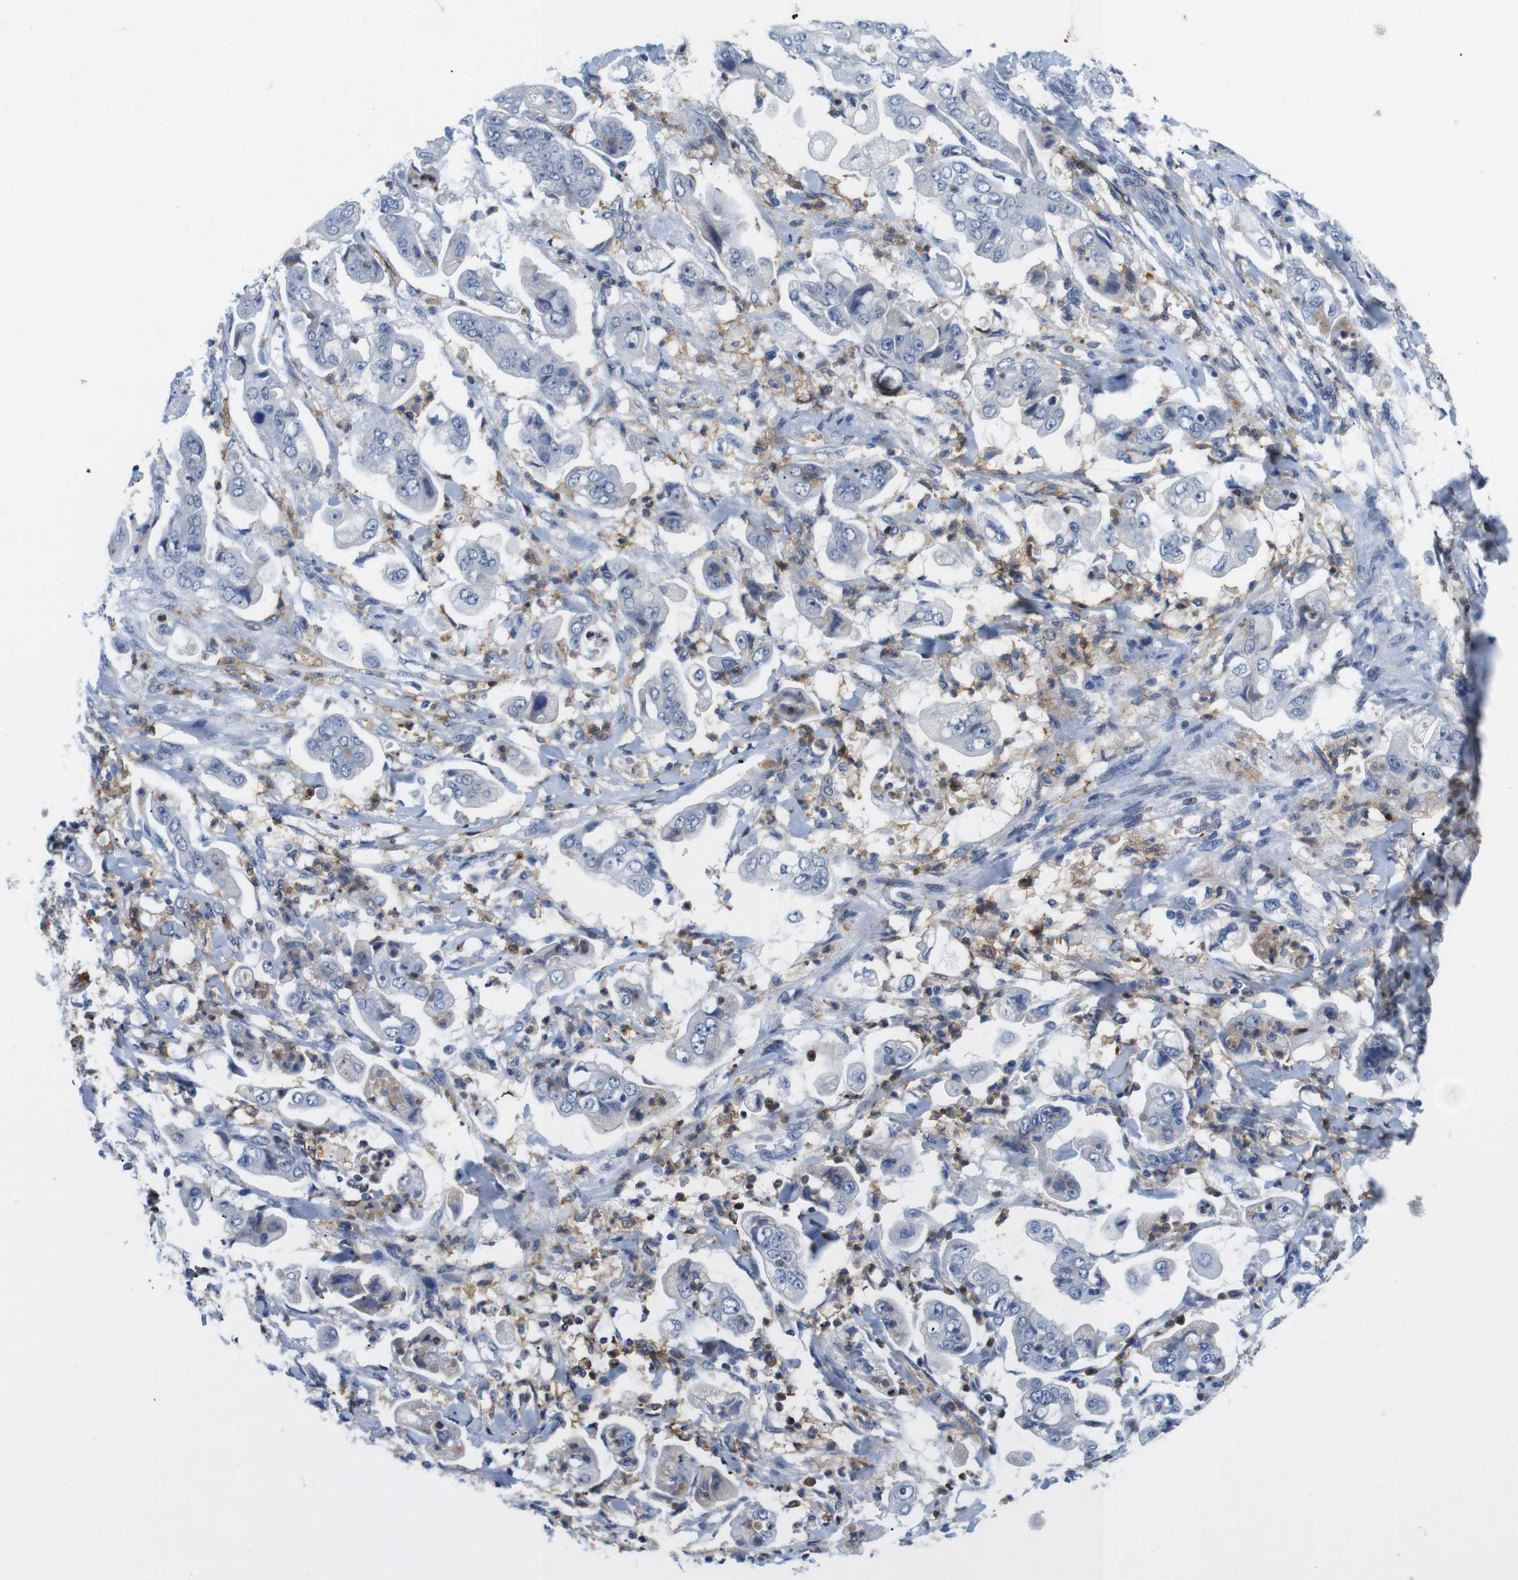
{"staining": {"intensity": "negative", "quantity": "none", "location": "none"}, "tissue": "stomach cancer", "cell_type": "Tumor cells", "image_type": "cancer", "snomed": [{"axis": "morphology", "description": "Adenocarcinoma, NOS"}, {"axis": "topography", "description": "Stomach"}], "caption": "Tumor cells are negative for protein expression in human adenocarcinoma (stomach).", "gene": "CD300C", "patient": {"sex": "male", "age": 62}}